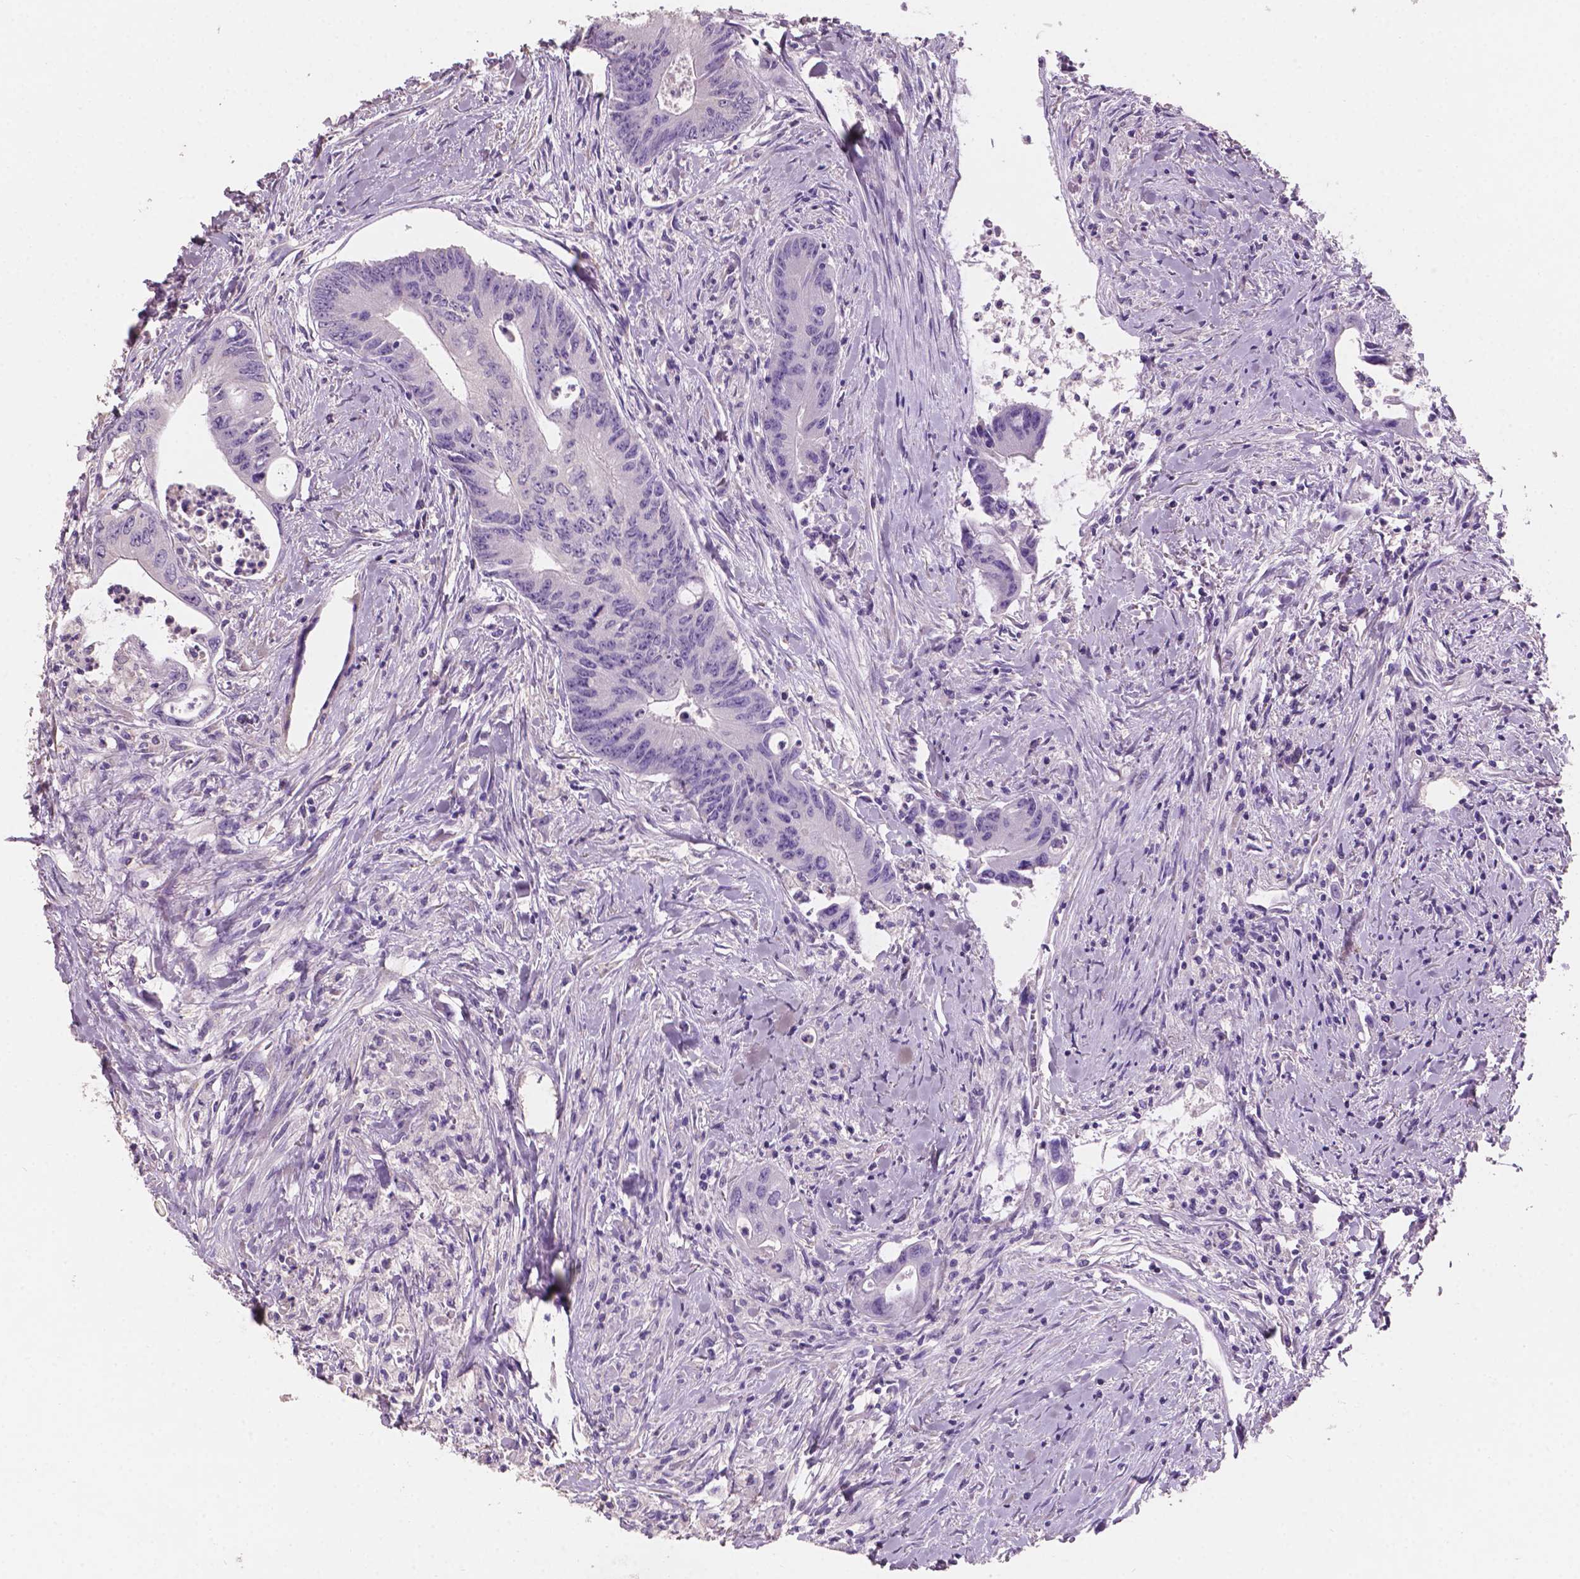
{"staining": {"intensity": "negative", "quantity": "none", "location": "none"}, "tissue": "colorectal cancer", "cell_type": "Tumor cells", "image_type": "cancer", "snomed": [{"axis": "morphology", "description": "Adenocarcinoma, NOS"}, {"axis": "topography", "description": "Rectum"}], "caption": "This is a histopathology image of immunohistochemistry staining of adenocarcinoma (colorectal), which shows no positivity in tumor cells. Nuclei are stained in blue.", "gene": "SBSN", "patient": {"sex": "male", "age": 59}}